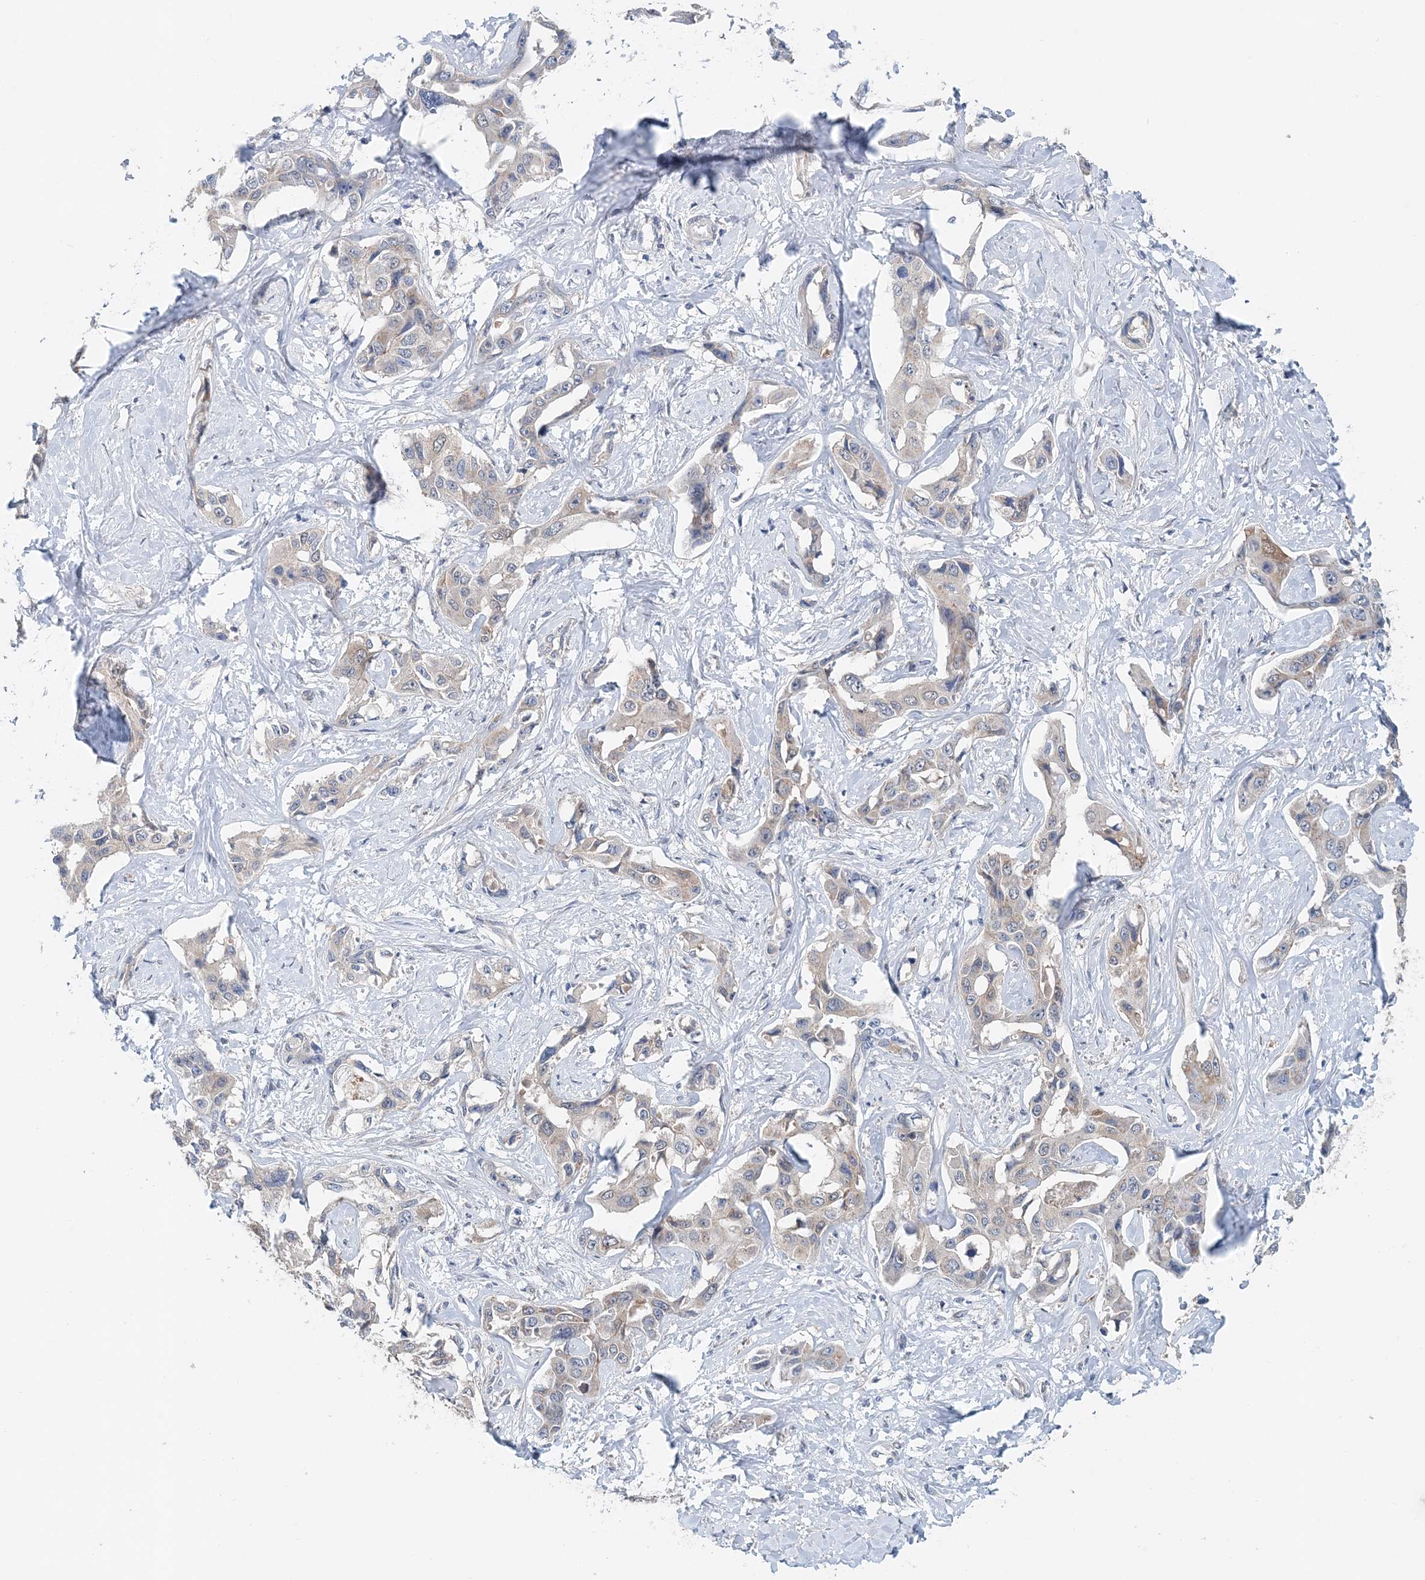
{"staining": {"intensity": "weak", "quantity": "25%-75%", "location": "cytoplasmic/membranous"}, "tissue": "liver cancer", "cell_type": "Tumor cells", "image_type": "cancer", "snomed": [{"axis": "morphology", "description": "Cholangiocarcinoma"}, {"axis": "topography", "description": "Liver"}], "caption": "Approximately 25%-75% of tumor cells in liver cancer (cholangiocarcinoma) show weak cytoplasmic/membranous protein positivity as visualized by brown immunohistochemical staining.", "gene": "PFN2", "patient": {"sex": "male", "age": 59}}